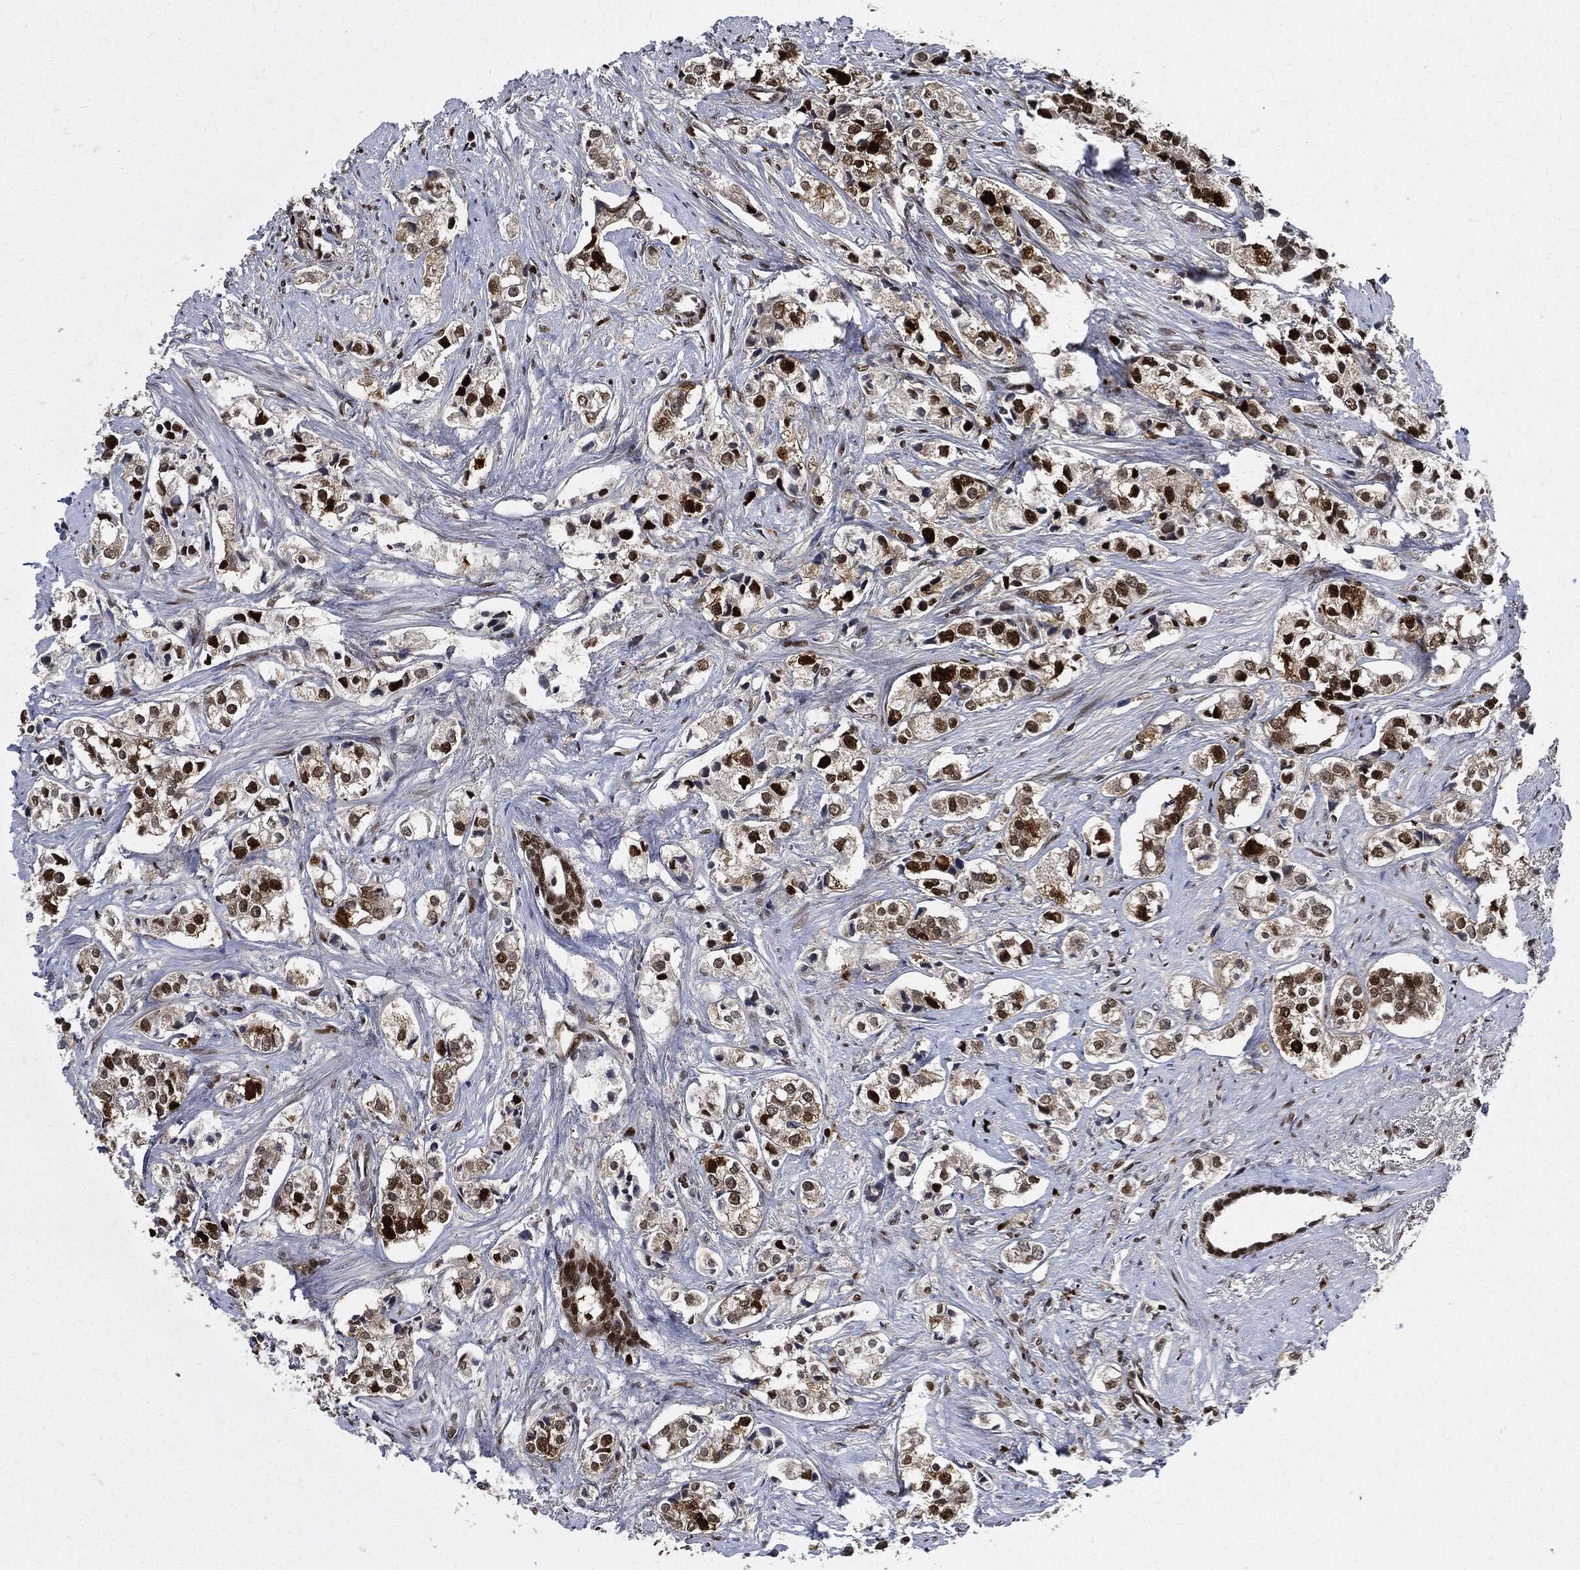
{"staining": {"intensity": "strong", "quantity": ">75%", "location": "nuclear"}, "tissue": "prostate cancer", "cell_type": "Tumor cells", "image_type": "cancer", "snomed": [{"axis": "morphology", "description": "Adenocarcinoma, NOS"}, {"axis": "topography", "description": "Prostate and seminal vesicle, NOS"}], "caption": "Immunohistochemical staining of human prostate adenocarcinoma exhibits high levels of strong nuclear protein expression in about >75% of tumor cells.", "gene": "PCNA", "patient": {"sex": "male", "age": 63}}